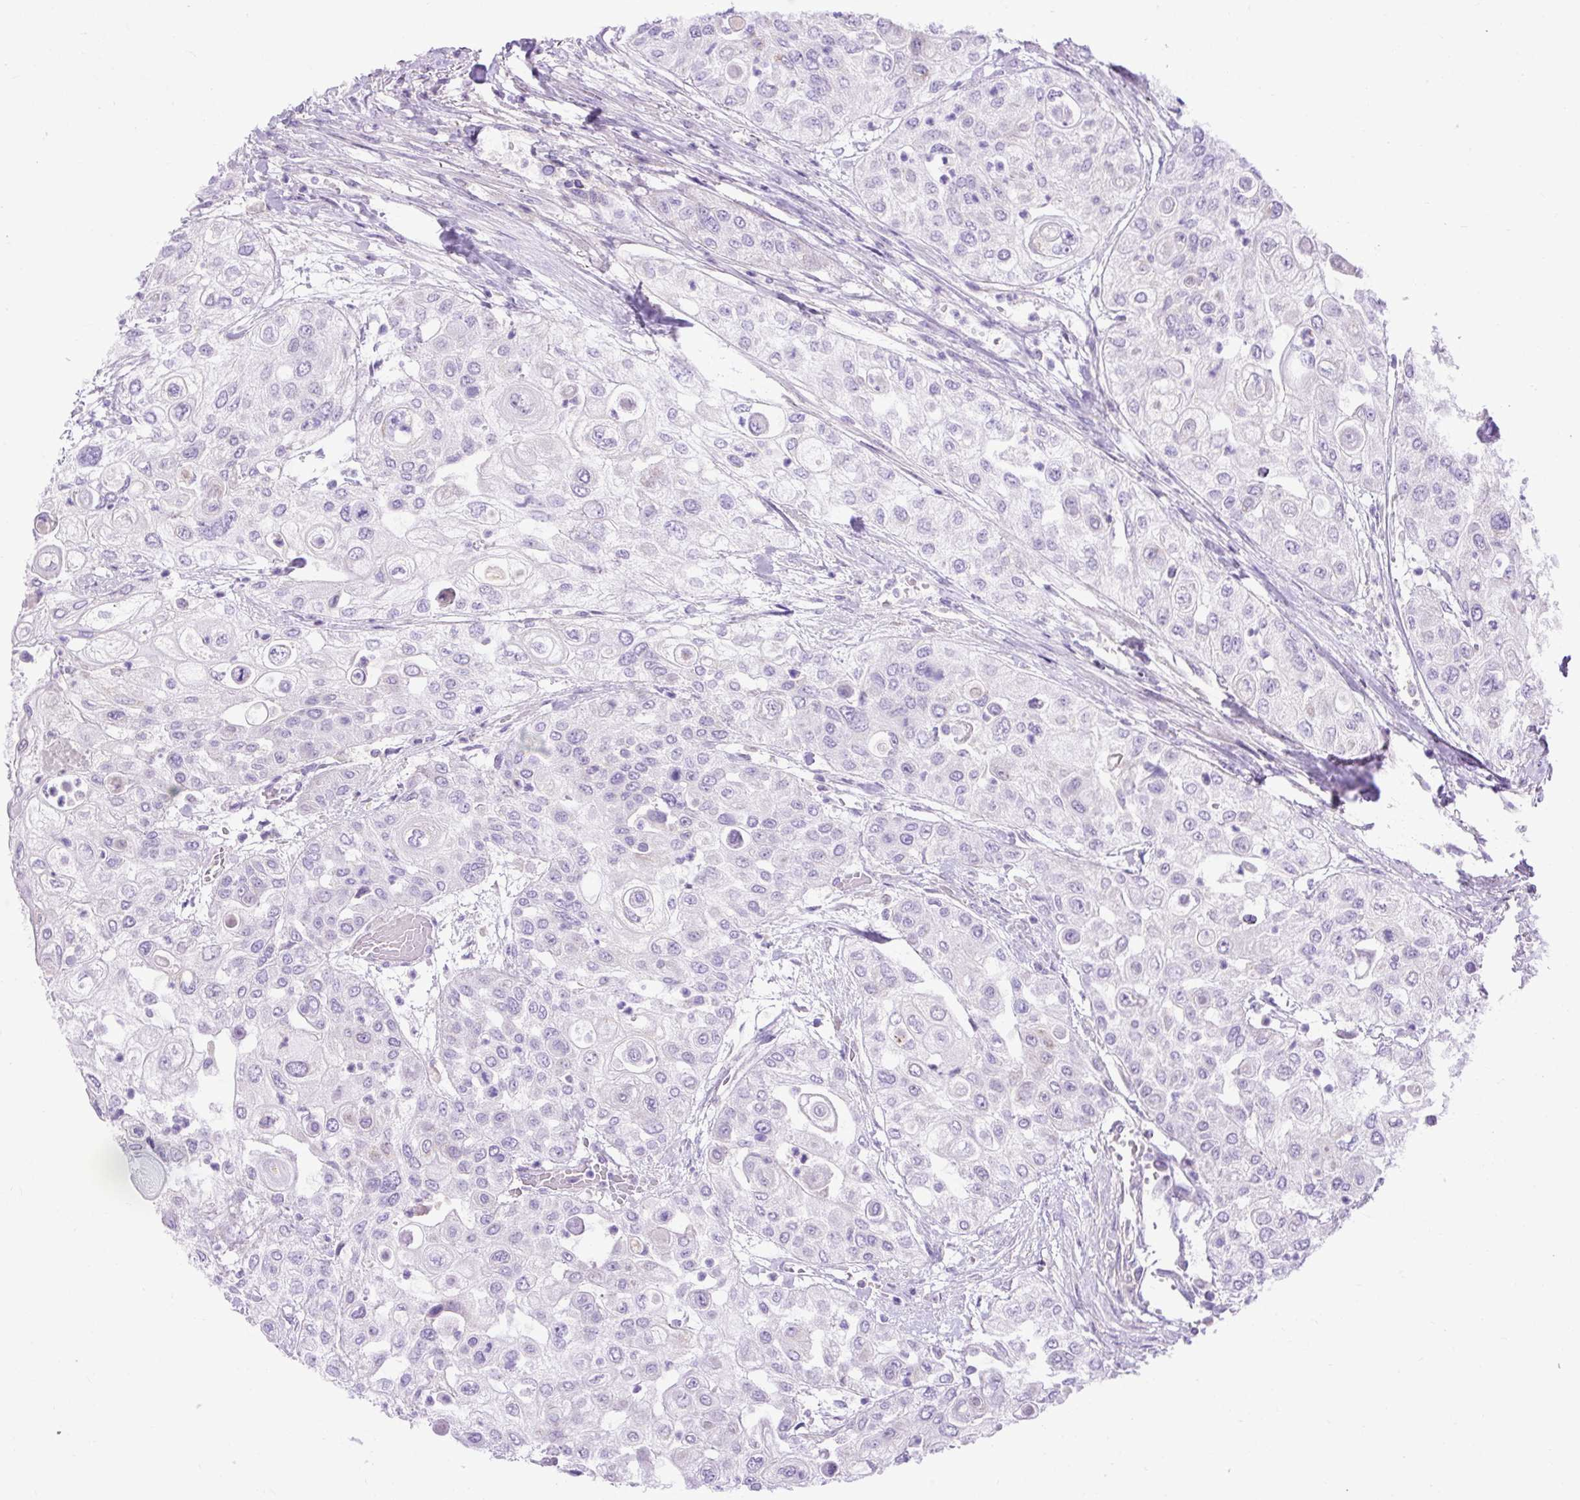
{"staining": {"intensity": "negative", "quantity": "none", "location": "none"}, "tissue": "urothelial cancer", "cell_type": "Tumor cells", "image_type": "cancer", "snomed": [{"axis": "morphology", "description": "Urothelial carcinoma, High grade"}, {"axis": "topography", "description": "Urinary bladder"}], "caption": "Immunohistochemical staining of human high-grade urothelial carcinoma shows no significant expression in tumor cells. (Brightfield microscopy of DAB (3,3'-diaminobenzidine) IHC at high magnification).", "gene": "SPTBN5", "patient": {"sex": "female", "age": 79}}